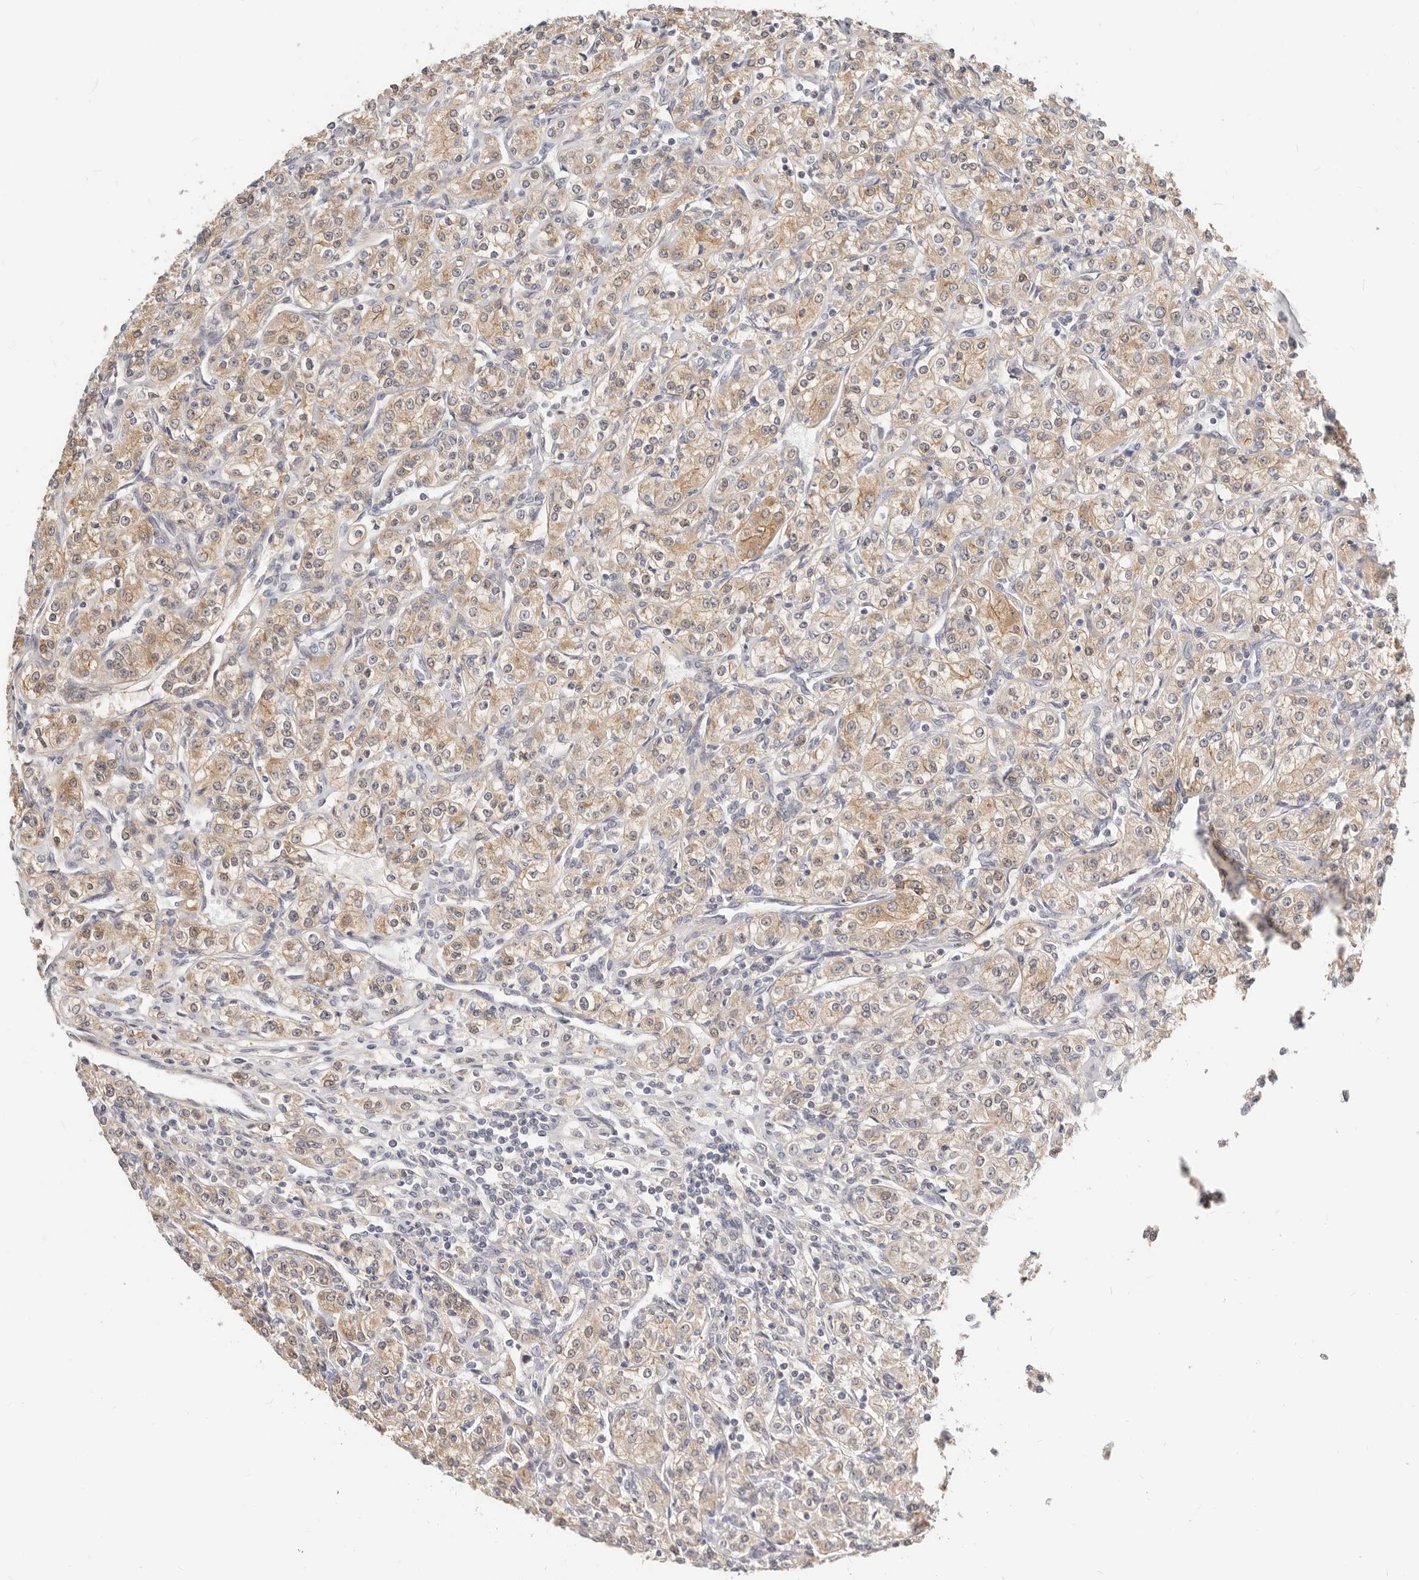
{"staining": {"intensity": "moderate", "quantity": ">75%", "location": "cytoplasmic/membranous"}, "tissue": "renal cancer", "cell_type": "Tumor cells", "image_type": "cancer", "snomed": [{"axis": "morphology", "description": "Adenocarcinoma, NOS"}, {"axis": "topography", "description": "Kidney"}], "caption": "Tumor cells demonstrate moderate cytoplasmic/membranous expression in about >75% of cells in renal adenocarcinoma.", "gene": "ZRANB1", "patient": {"sex": "male", "age": 77}}